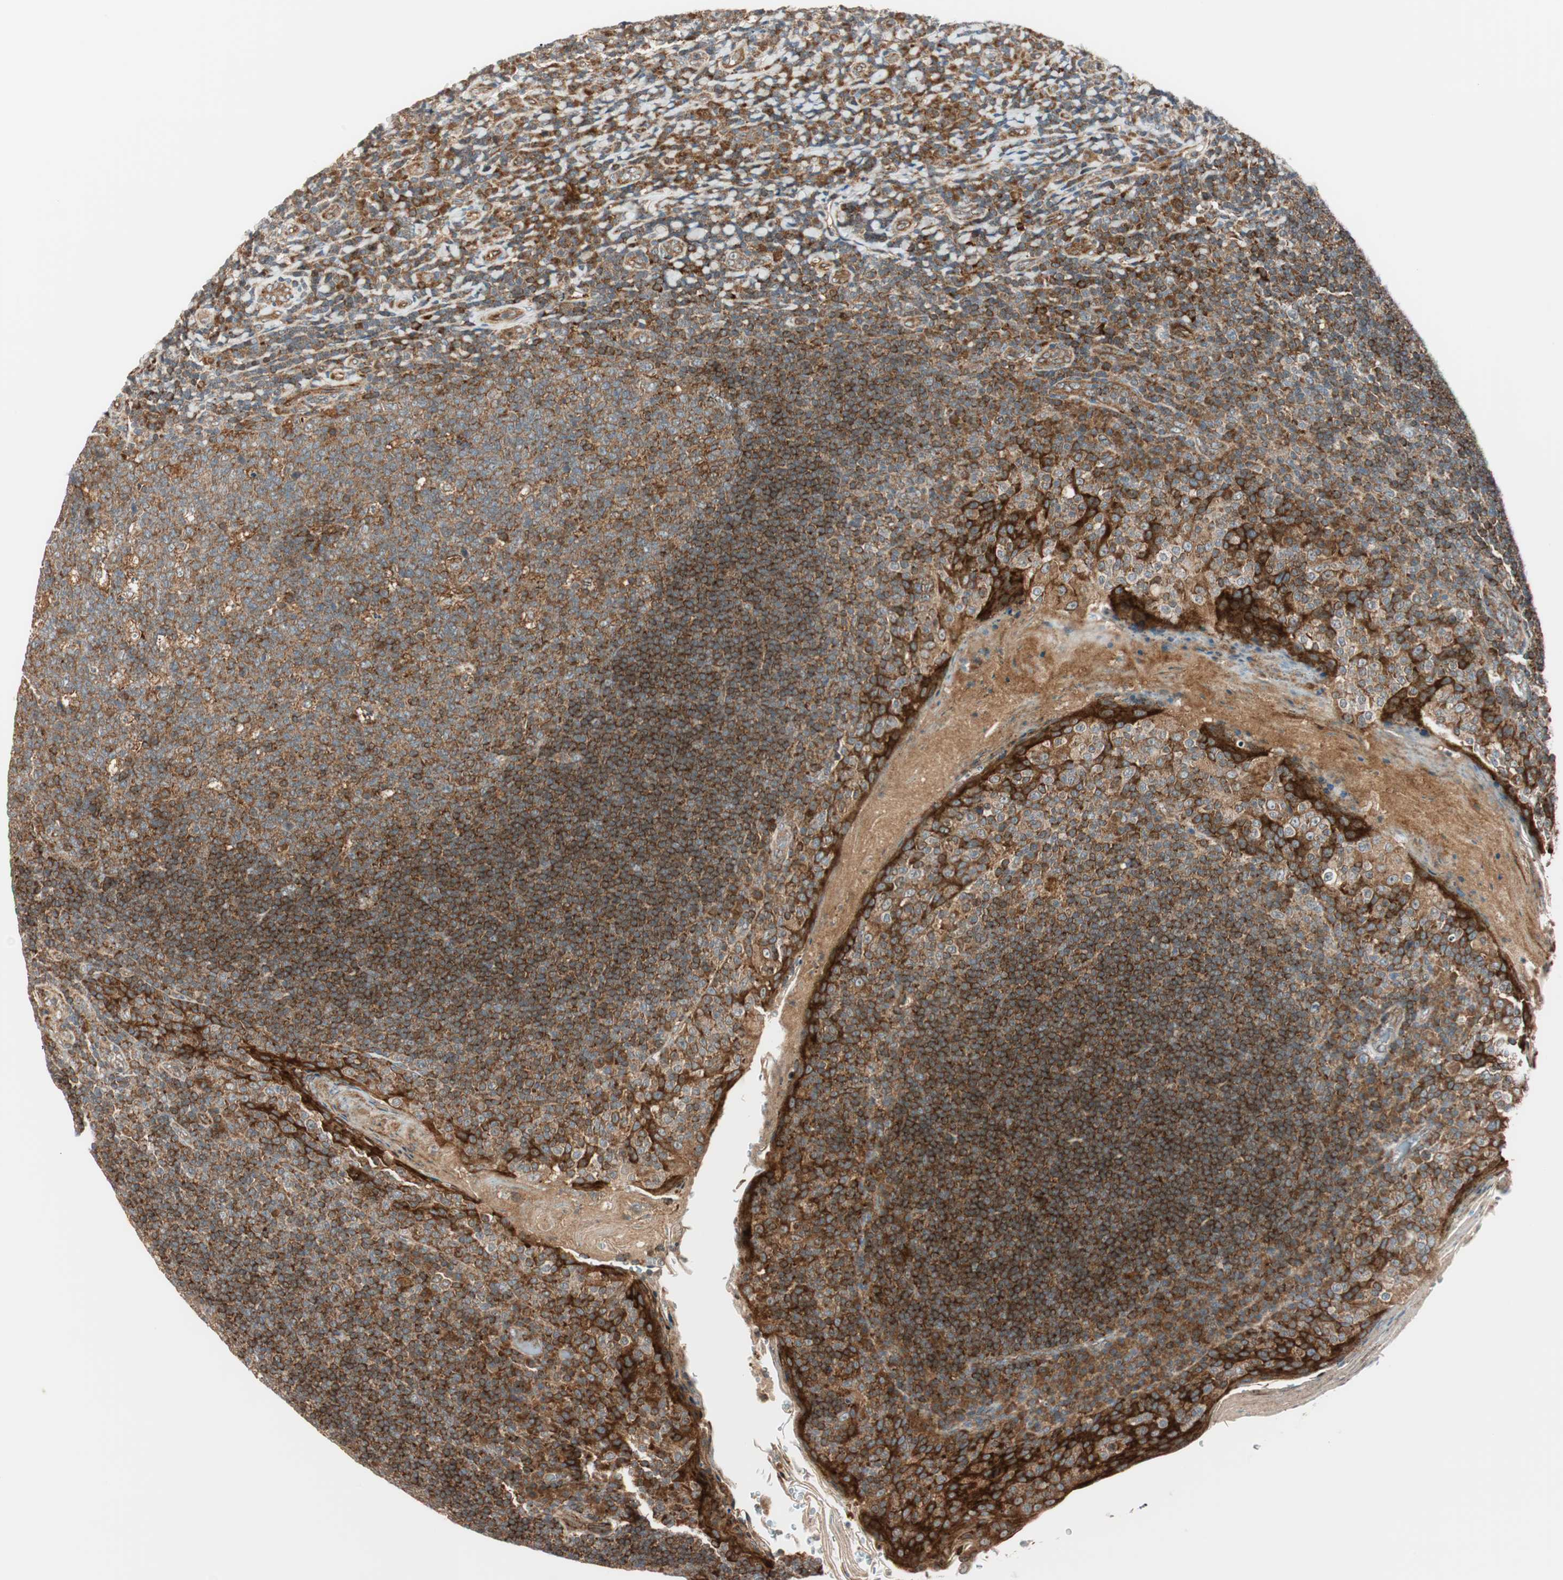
{"staining": {"intensity": "moderate", "quantity": "<25%", "location": "cytoplasmic/membranous"}, "tissue": "tonsil", "cell_type": "Germinal center cells", "image_type": "normal", "snomed": [{"axis": "morphology", "description": "Normal tissue, NOS"}, {"axis": "topography", "description": "Tonsil"}], "caption": "The image demonstrates staining of normal tonsil, revealing moderate cytoplasmic/membranous protein expression (brown color) within germinal center cells.", "gene": "ABI1", "patient": {"sex": "male", "age": 17}}